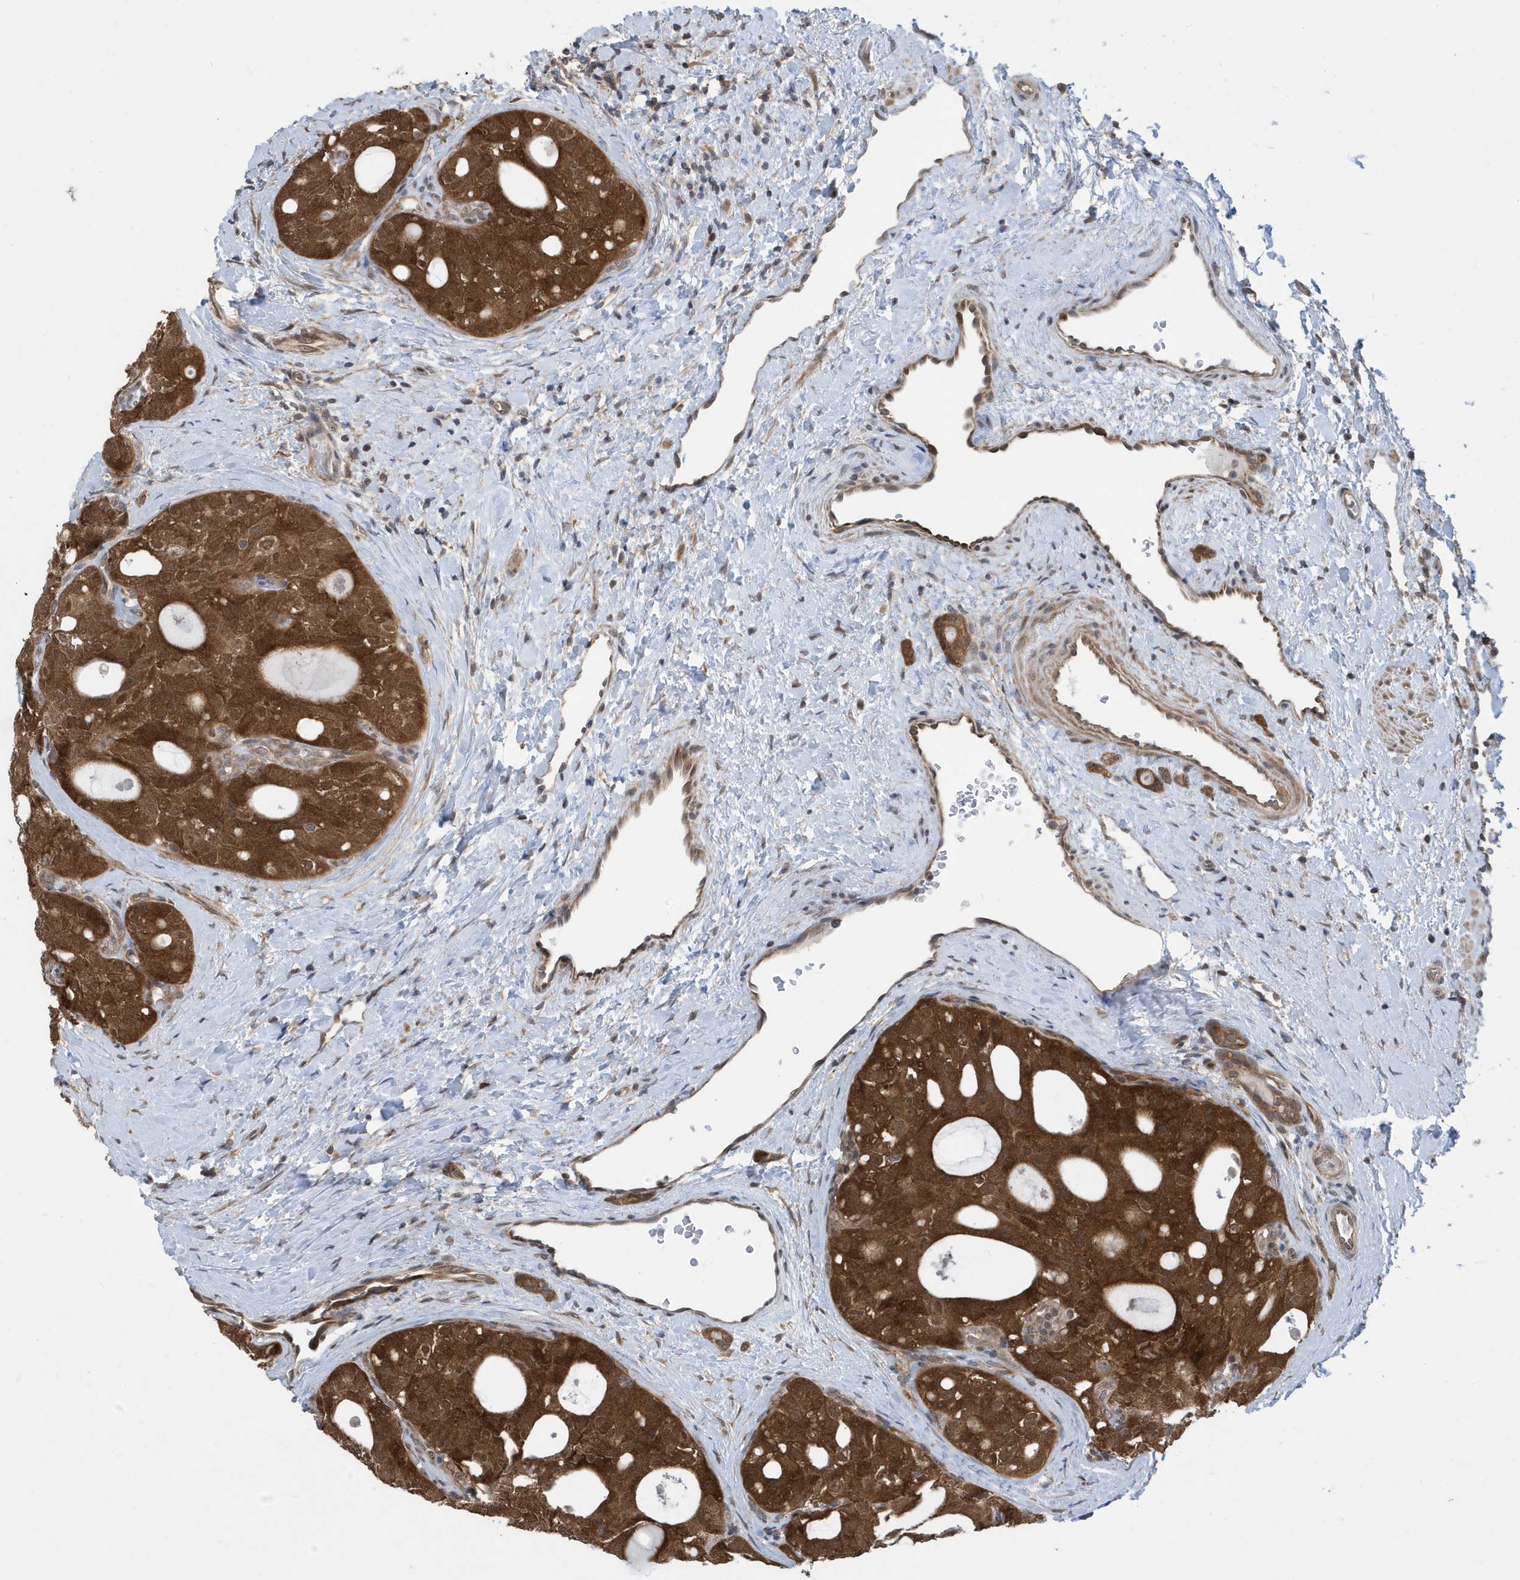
{"staining": {"intensity": "strong", "quantity": ">75%", "location": "cytoplasmic/membranous,nuclear"}, "tissue": "thyroid cancer", "cell_type": "Tumor cells", "image_type": "cancer", "snomed": [{"axis": "morphology", "description": "Follicular adenoma carcinoma, NOS"}, {"axis": "topography", "description": "Thyroid gland"}], "caption": "Immunohistochemistry staining of thyroid cancer, which shows high levels of strong cytoplasmic/membranous and nuclear expression in about >75% of tumor cells indicating strong cytoplasmic/membranous and nuclear protein expression. The staining was performed using DAB (3,3'-diaminobenzidine) (brown) for protein detection and nuclei were counterstained in hematoxylin (blue).", "gene": "UBQLN1", "patient": {"sex": "male", "age": 75}}